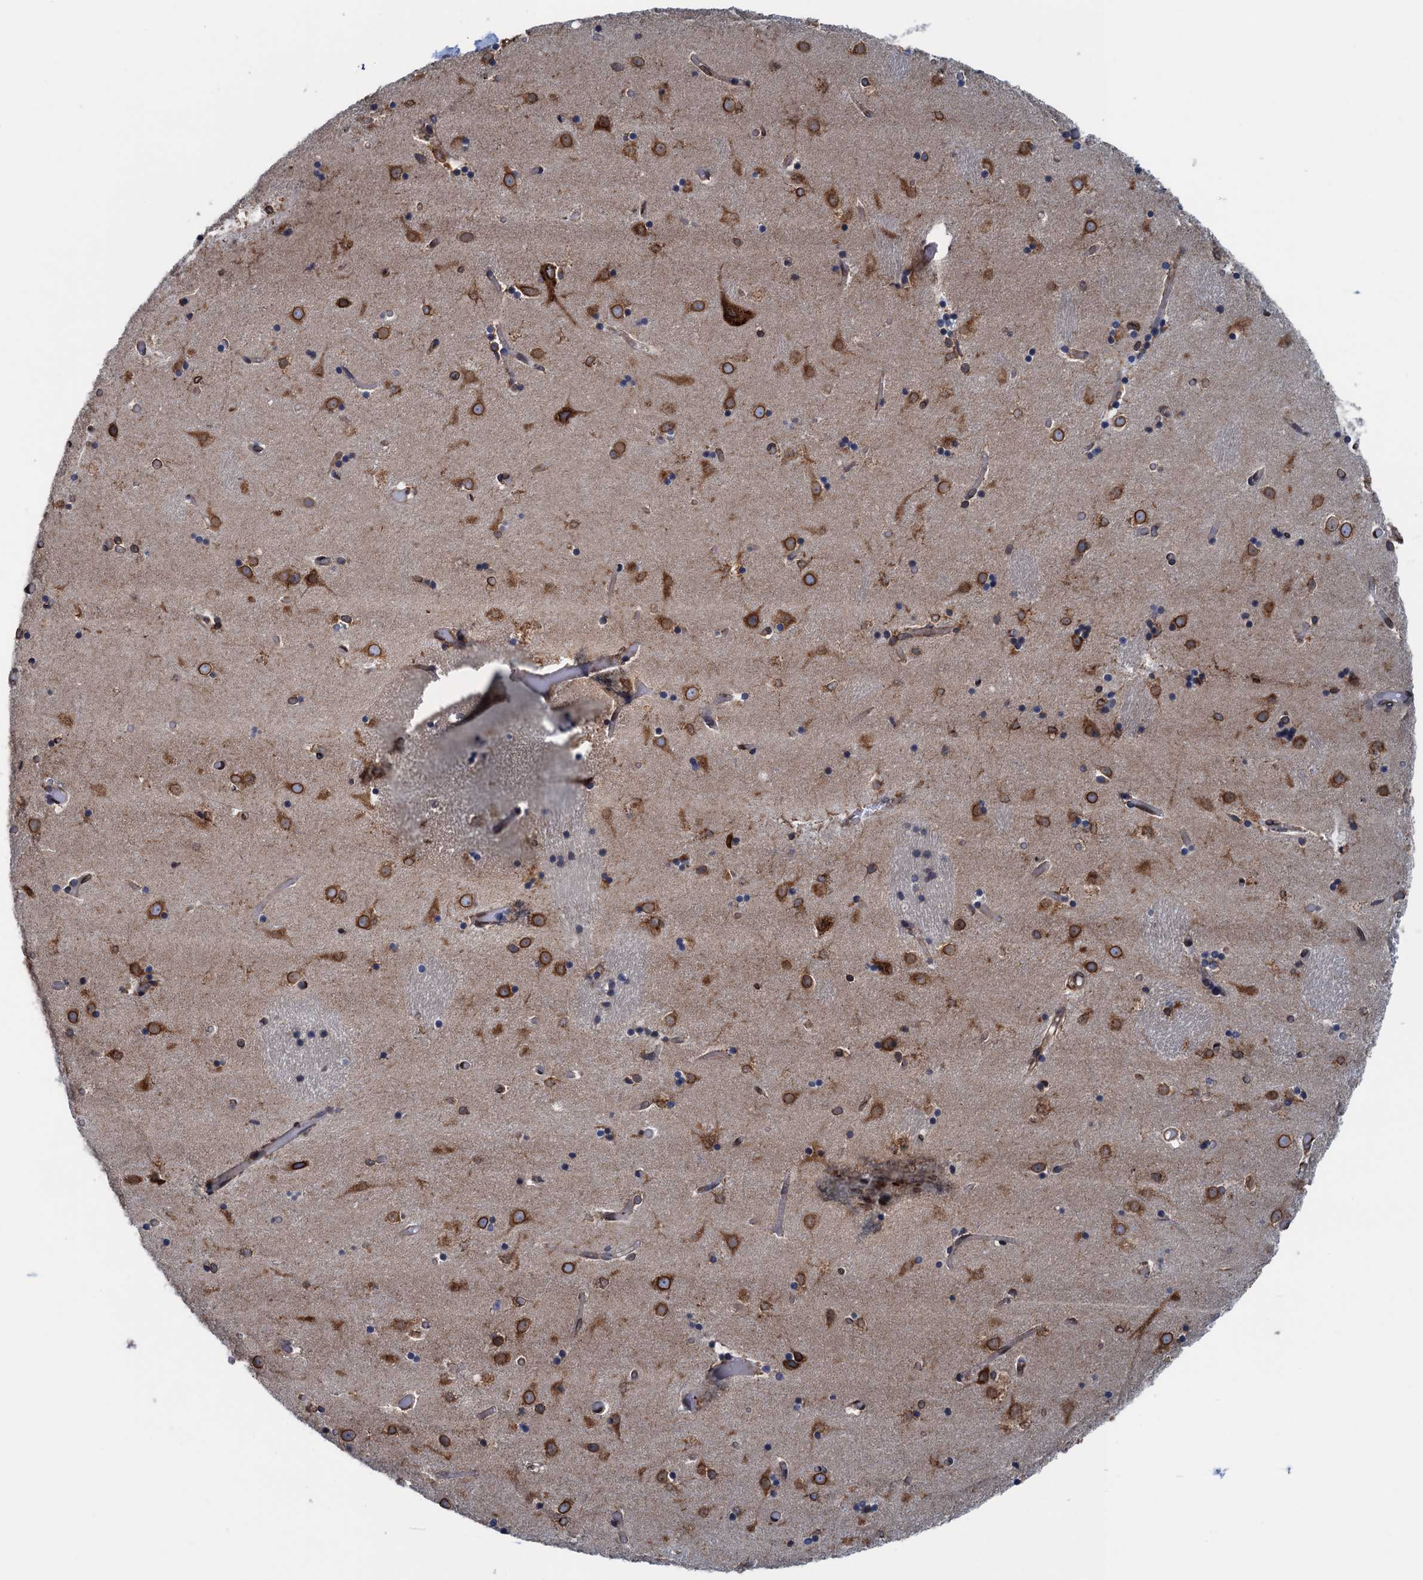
{"staining": {"intensity": "moderate", "quantity": "25%-75%", "location": "cytoplasmic/membranous"}, "tissue": "caudate", "cell_type": "Glial cells", "image_type": "normal", "snomed": [{"axis": "morphology", "description": "Normal tissue, NOS"}, {"axis": "topography", "description": "Lateral ventricle wall"}], "caption": "IHC photomicrograph of unremarkable human caudate stained for a protein (brown), which demonstrates medium levels of moderate cytoplasmic/membranous positivity in approximately 25%-75% of glial cells.", "gene": "TMEM205", "patient": {"sex": "female", "age": 52}}